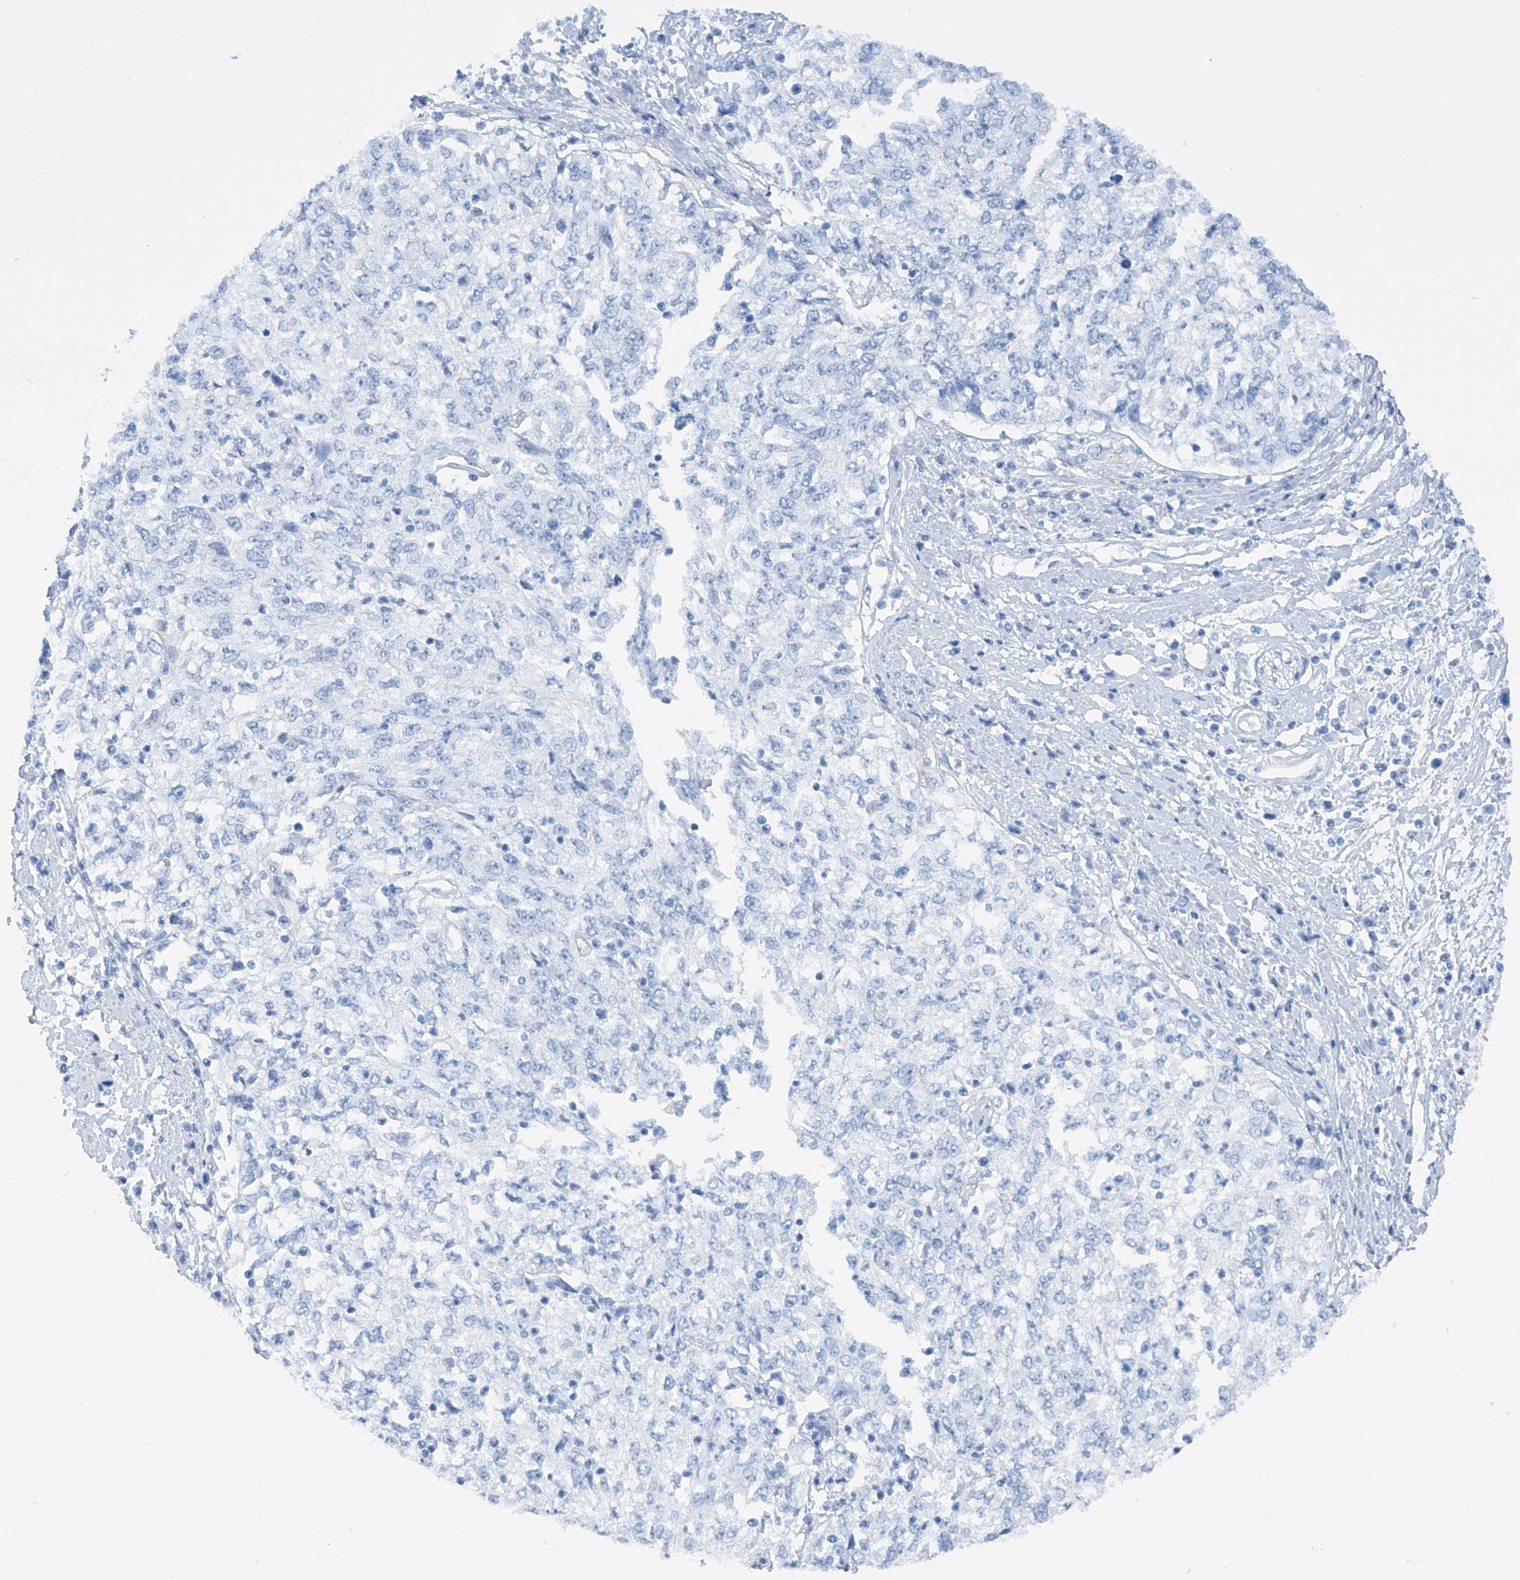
{"staining": {"intensity": "negative", "quantity": "none", "location": "none"}, "tissue": "cervical cancer", "cell_type": "Tumor cells", "image_type": "cancer", "snomed": [{"axis": "morphology", "description": "Squamous cell carcinoma, NOS"}, {"axis": "topography", "description": "Cervix"}], "caption": "Tumor cells show no significant expression in squamous cell carcinoma (cervical).", "gene": "MAGI1", "patient": {"sex": "female", "age": 57}}